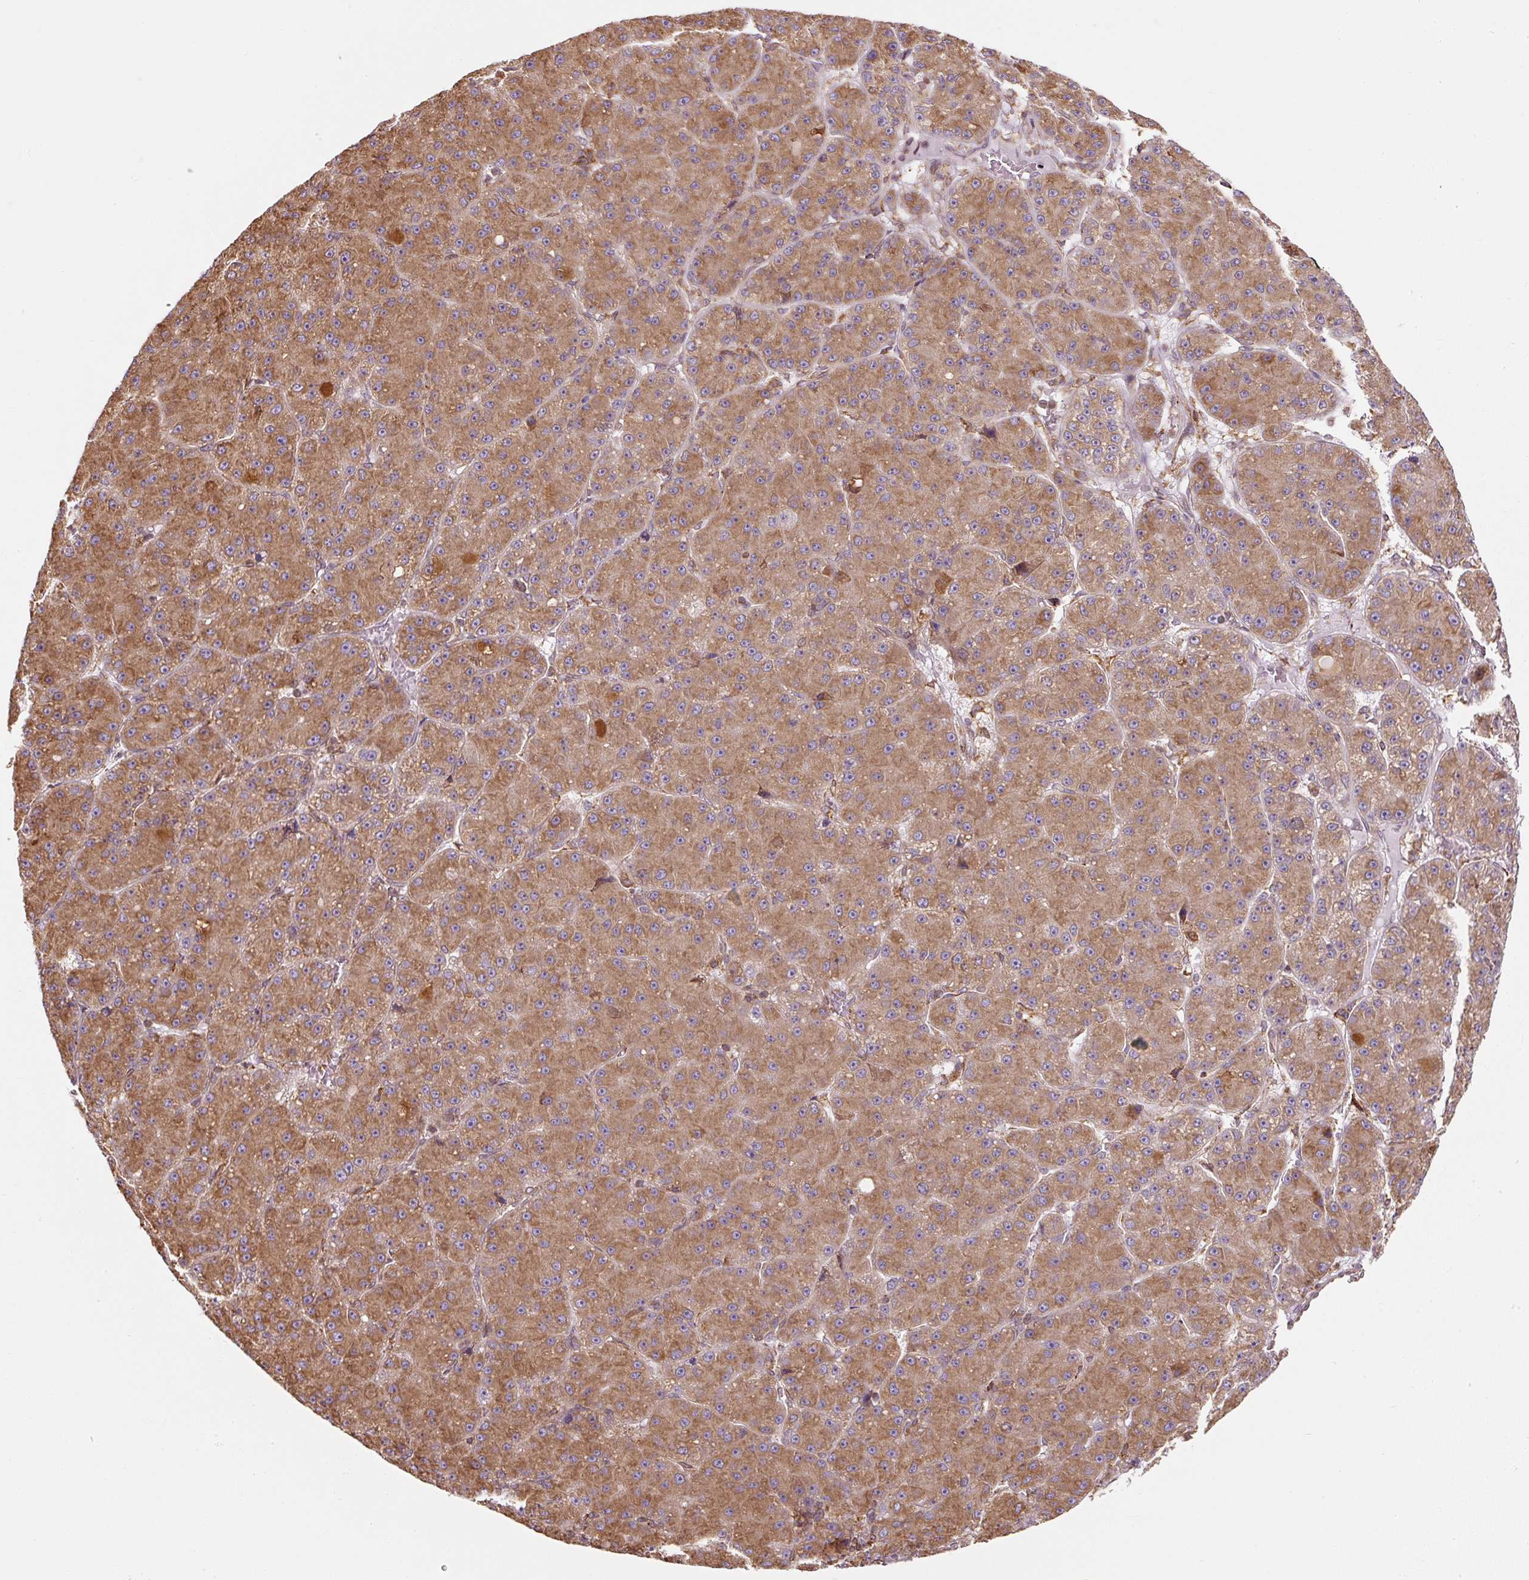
{"staining": {"intensity": "moderate", "quantity": ">75%", "location": "cytoplasmic/membranous"}, "tissue": "liver cancer", "cell_type": "Tumor cells", "image_type": "cancer", "snomed": [{"axis": "morphology", "description": "Carcinoma, Hepatocellular, NOS"}, {"axis": "topography", "description": "Liver"}], "caption": "Liver cancer stained with DAB IHC reveals medium levels of moderate cytoplasmic/membranous expression in approximately >75% of tumor cells.", "gene": "PRKCSH", "patient": {"sex": "male", "age": 67}}